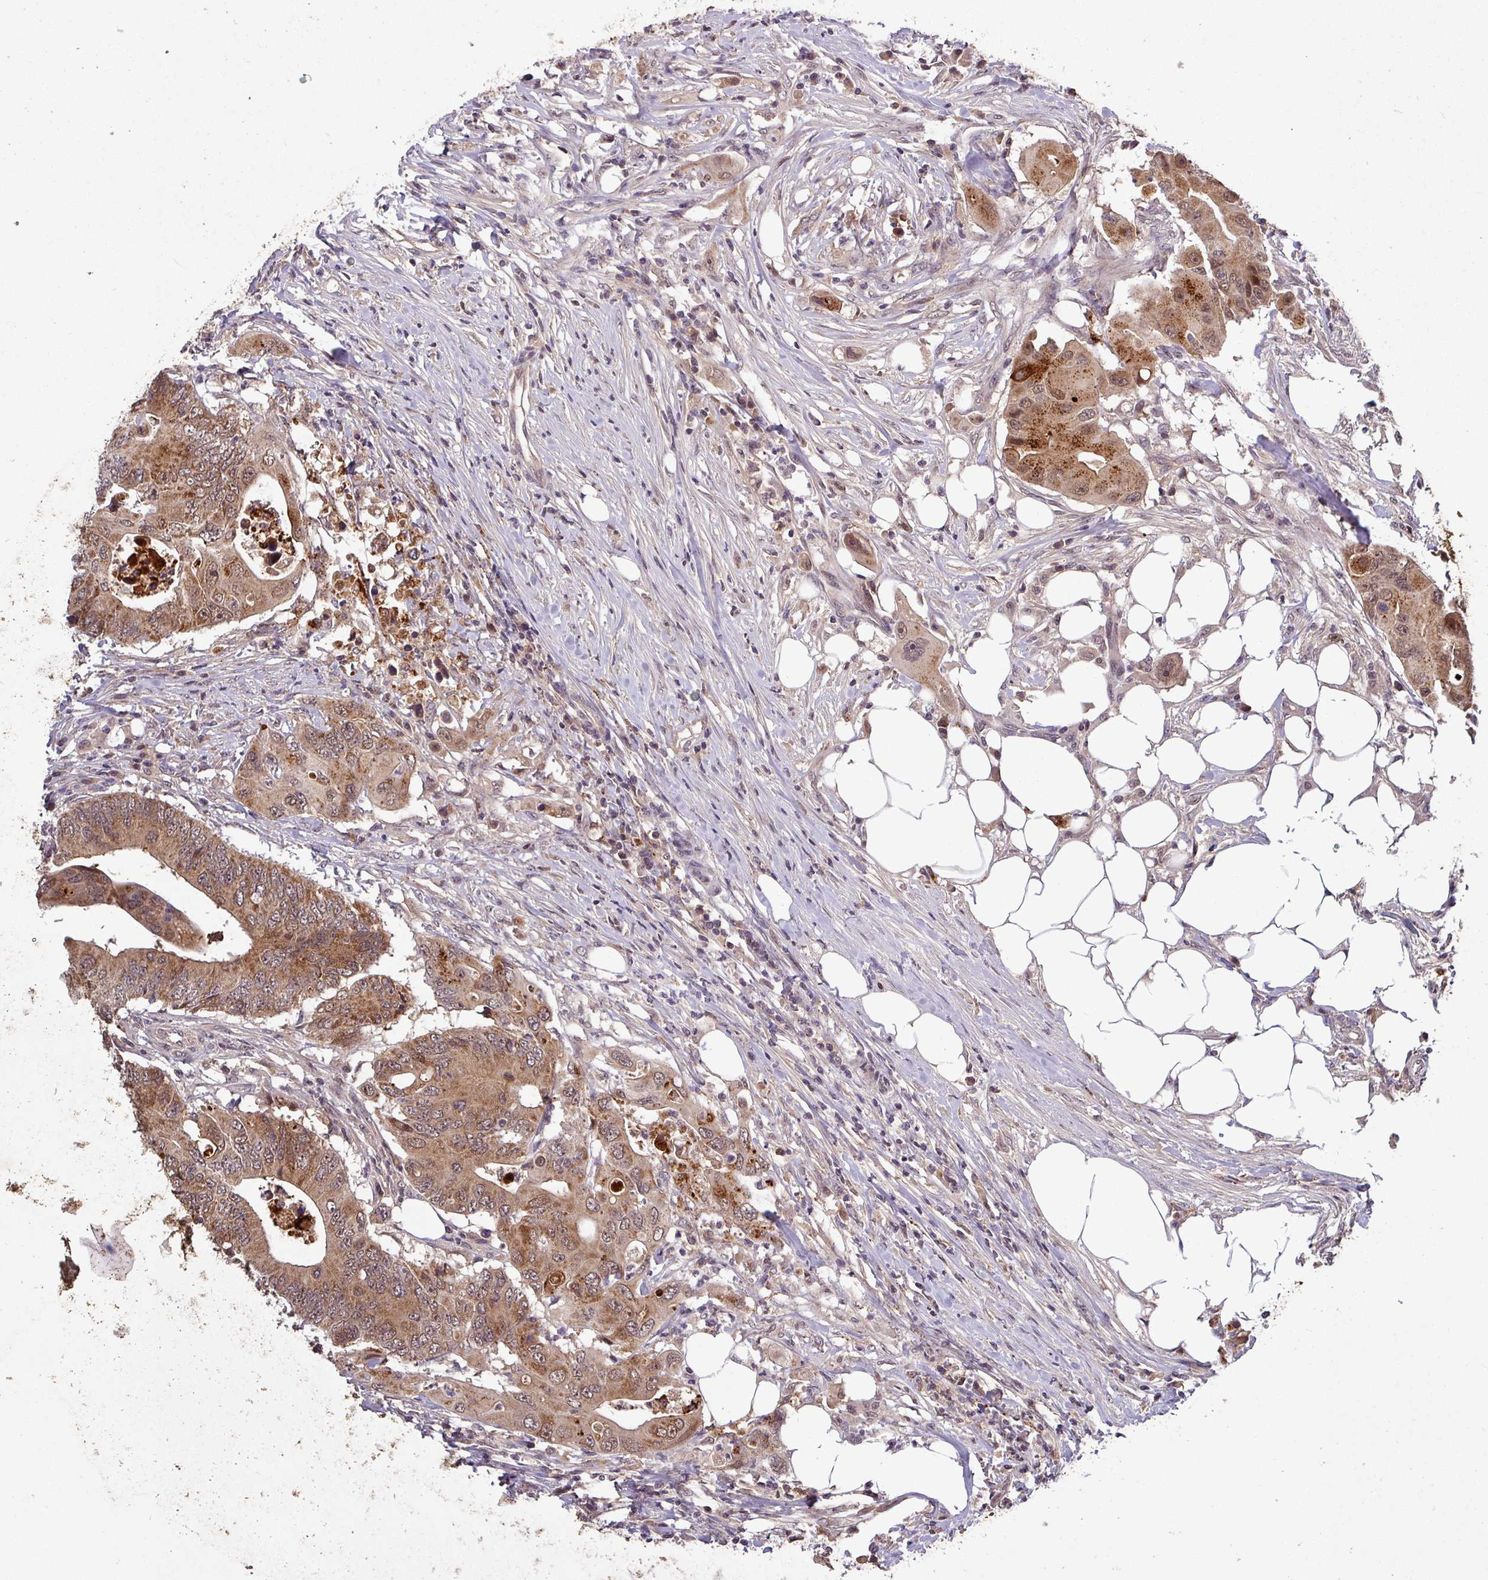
{"staining": {"intensity": "moderate", "quantity": ">75%", "location": "cytoplasmic/membranous,nuclear"}, "tissue": "colorectal cancer", "cell_type": "Tumor cells", "image_type": "cancer", "snomed": [{"axis": "morphology", "description": "Adenocarcinoma, NOS"}, {"axis": "topography", "description": "Colon"}], "caption": "This micrograph demonstrates immunohistochemistry (IHC) staining of colorectal adenocarcinoma, with medium moderate cytoplasmic/membranous and nuclear expression in approximately >75% of tumor cells.", "gene": "PUS1", "patient": {"sex": "male", "age": 71}}